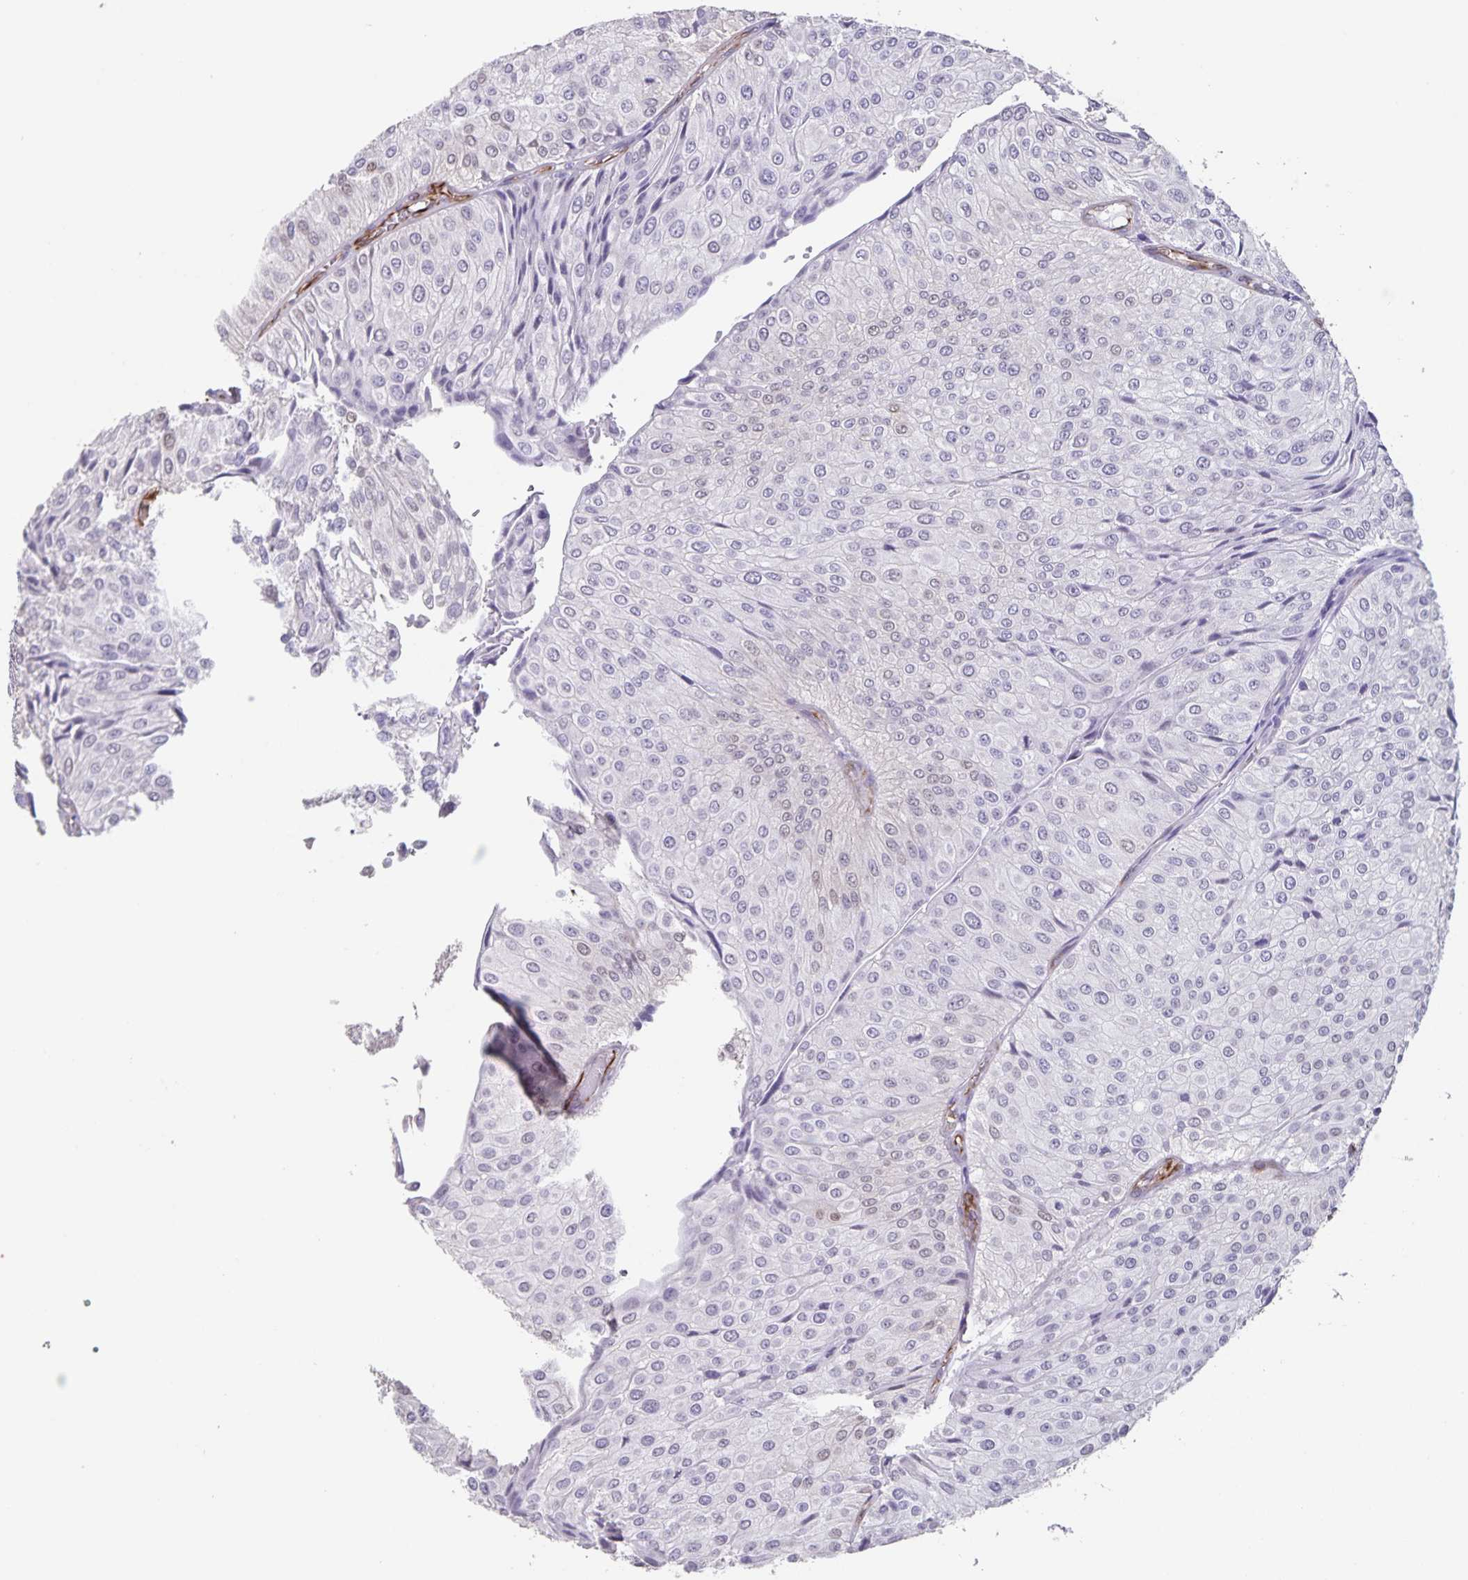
{"staining": {"intensity": "negative", "quantity": "none", "location": "none"}, "tissue": "urothelial cancer", "cell_type": "Tumor cells", "image_type": "cancer", "snomed": [{"axis": "morphology", "description": "Urothelial carcinoma, NOS"}, {"axis": "topography", "description": "Urinary bladder"}], "caption": "DAB immunohistochemical staining of transitional cell carcinoma displays no significant staining in tumor cells. (DAB immunohistochemistry (IHC) visualized using brightfield microscopy, high magnification).", "gene": "SYNM", "patient": {"sex": "male", "age": 67}}